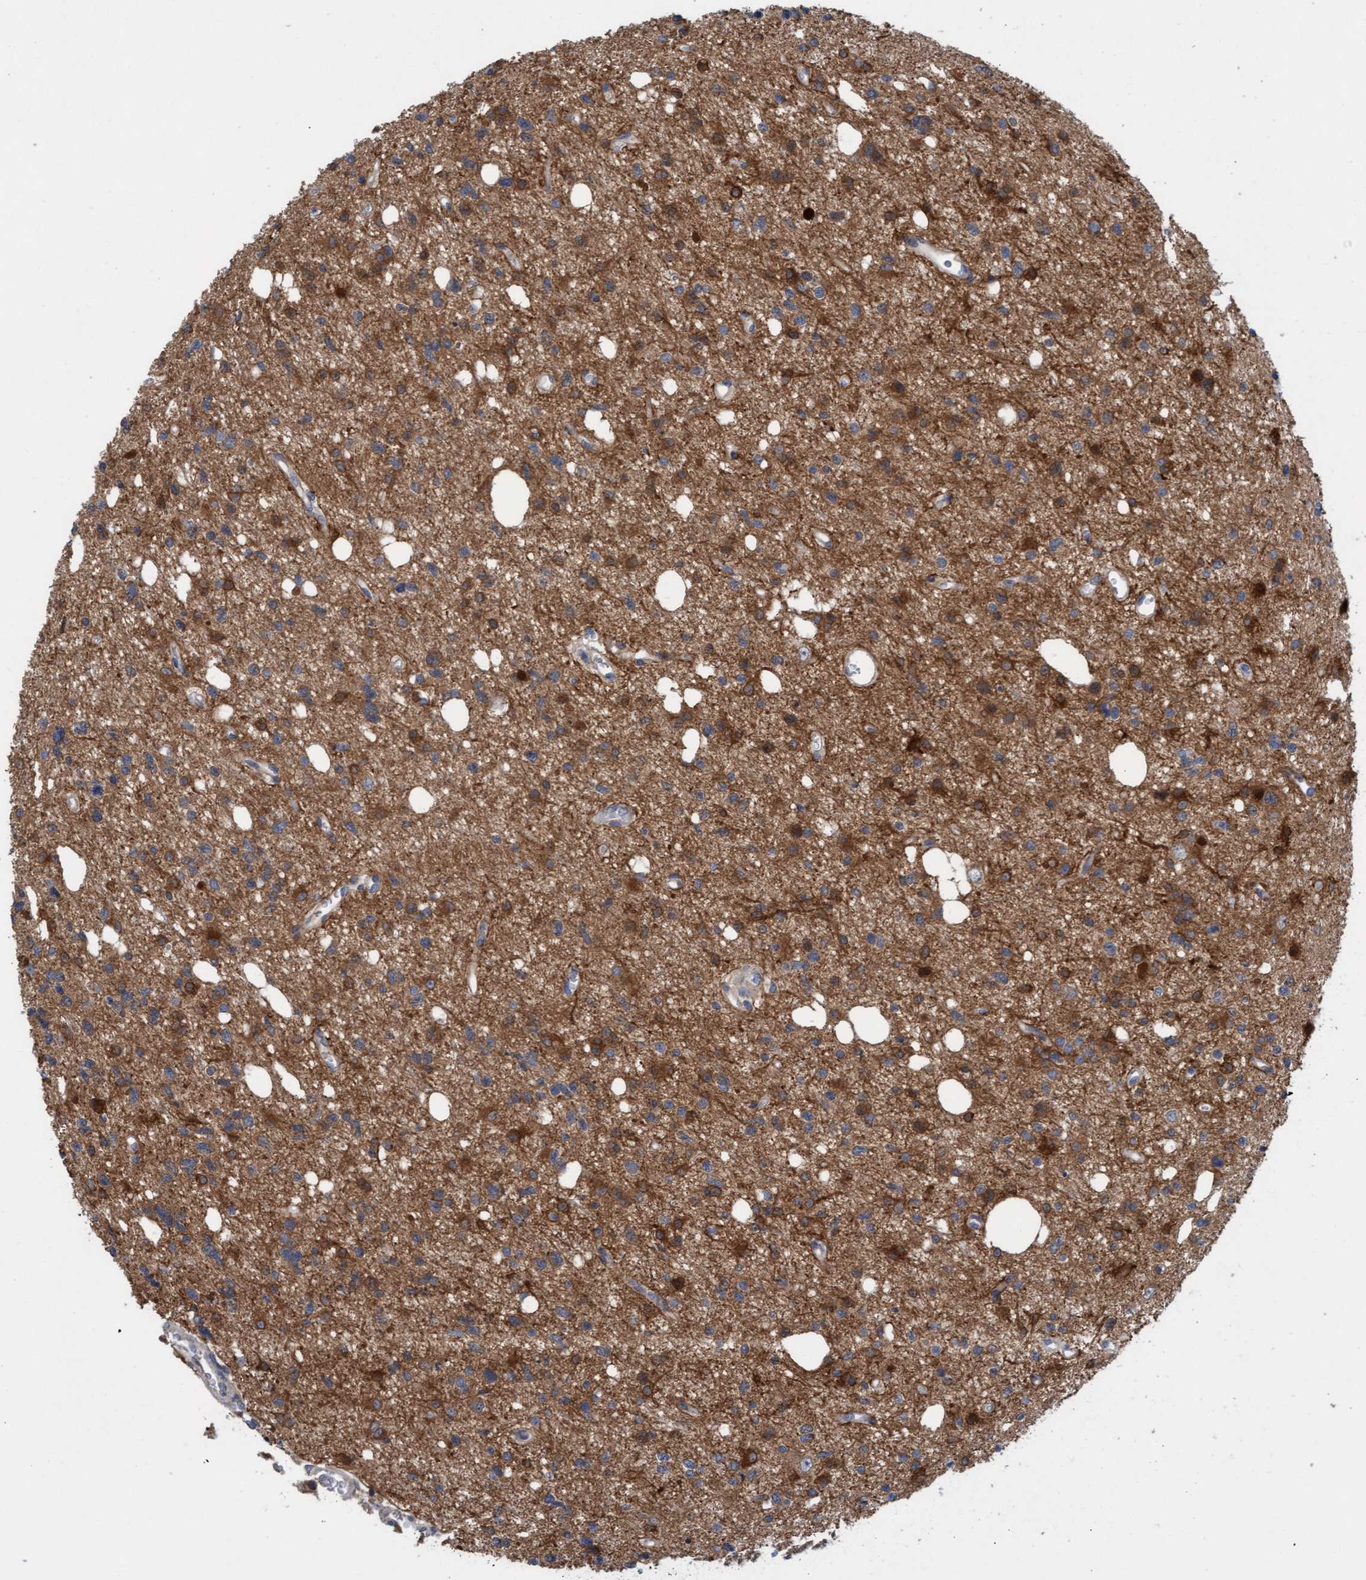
{"staining": {"intensity": "moderate", "quantity": ">75%", "location": "cytoplasmic/membranous"}, "tissue": "glioma", "cell_type": "Tumor cells", "image_type": "cancer", "snomed": [{"axis": "morphology", "description": "Glioma, malignant, High grade"}, {"axis": "topography", "description": "Brain"}], "caption": "High-grade glioma (malignant) stained with immunohistochemistry shows moderate cytoplasmic/membranous expression in approximately >75% of tumor cells.", "gene": "KLHL25", "patient": {"sex": "female", "age": 62}}